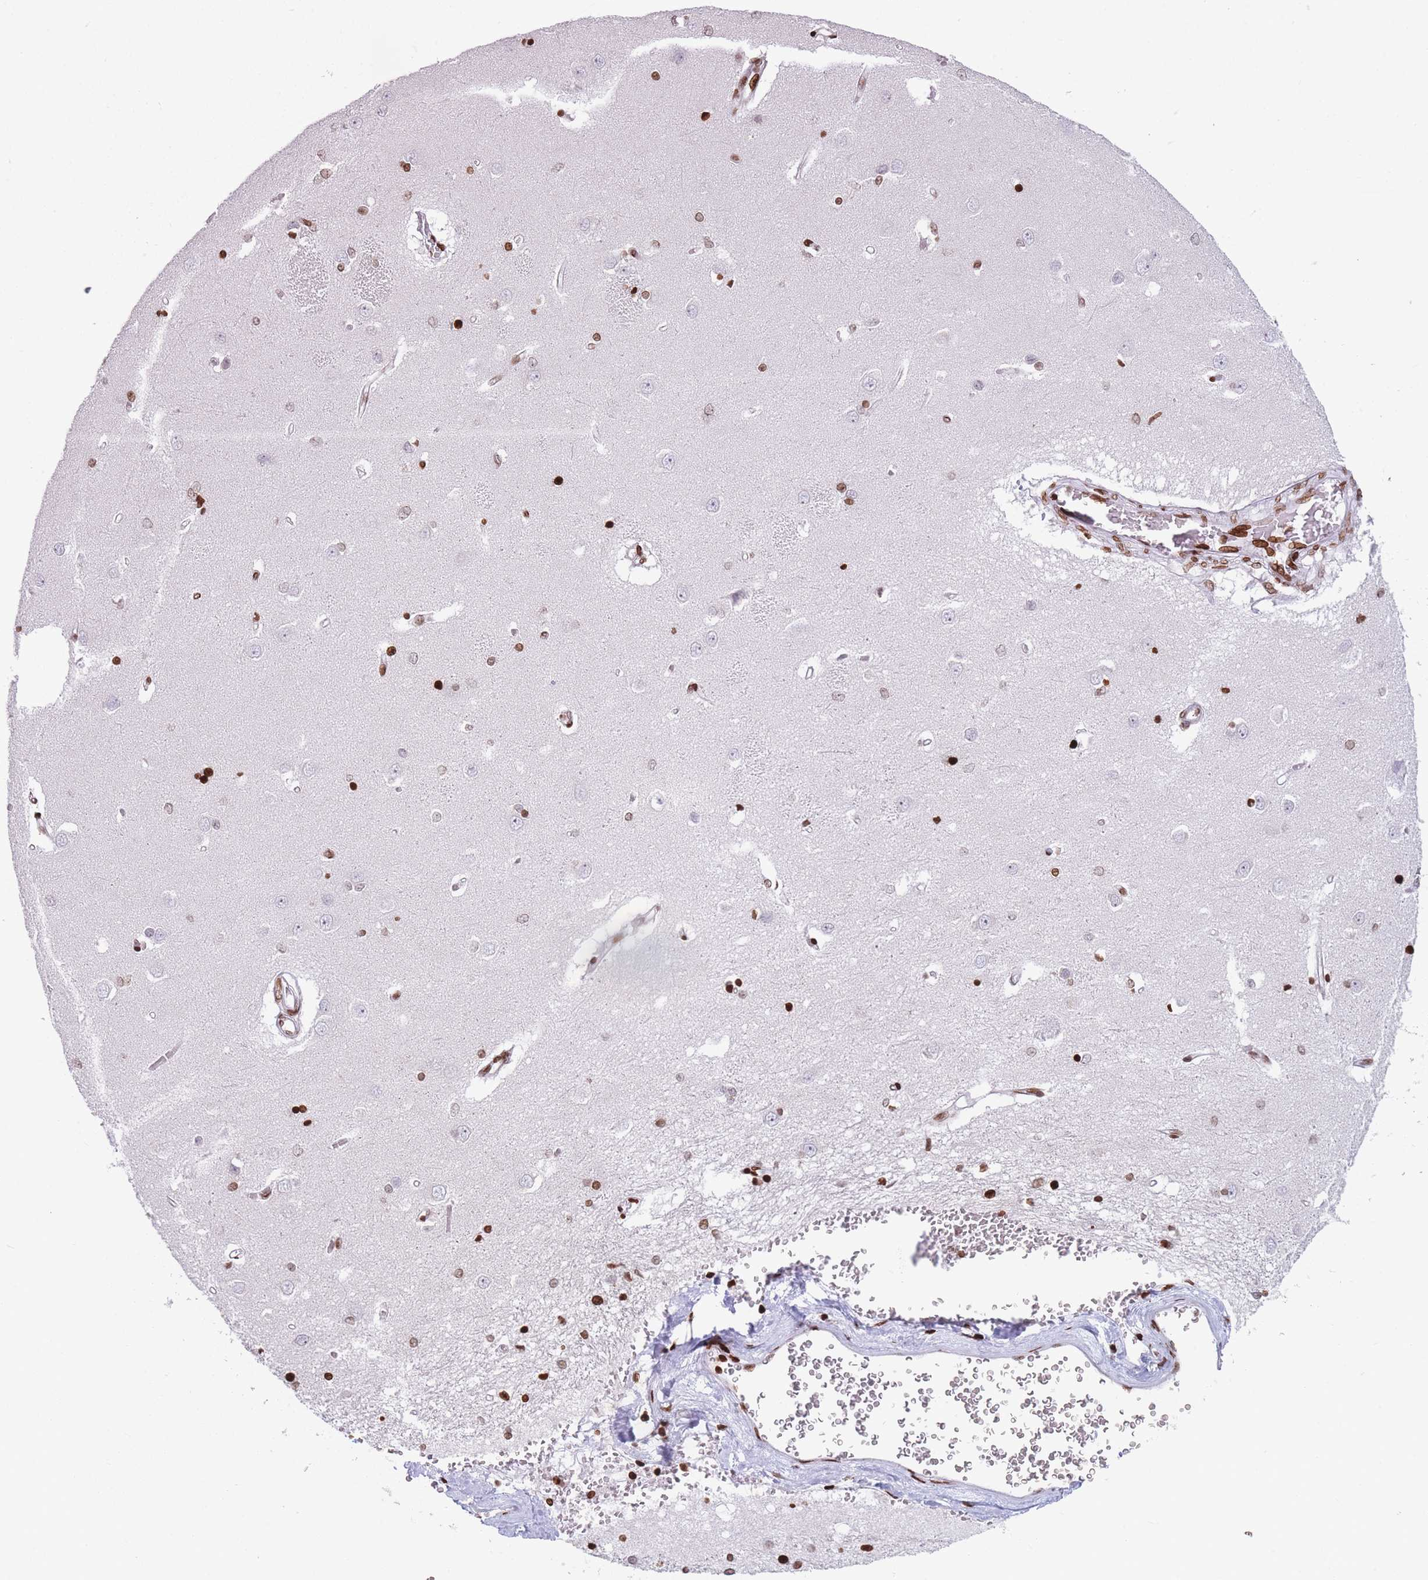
{"staining": {"intensity": "strong", "quantity": ">75%", "location": "nuclear"}, "tissue": "caudate", "cell_type": "Glial cells", "image_type": "normal", "snomed": [{"axis": "morphology", "description": "Normal tissue, NOS"}, {"axis": "topography", "description": "Lateral ventricle wall"}], "caption": "A high amount of strong nuclear positivity is appreciated in about >75% of glial cells in normal caudate.", "gene": "AK9", "patient": {"sex": "male", "age": 37}}